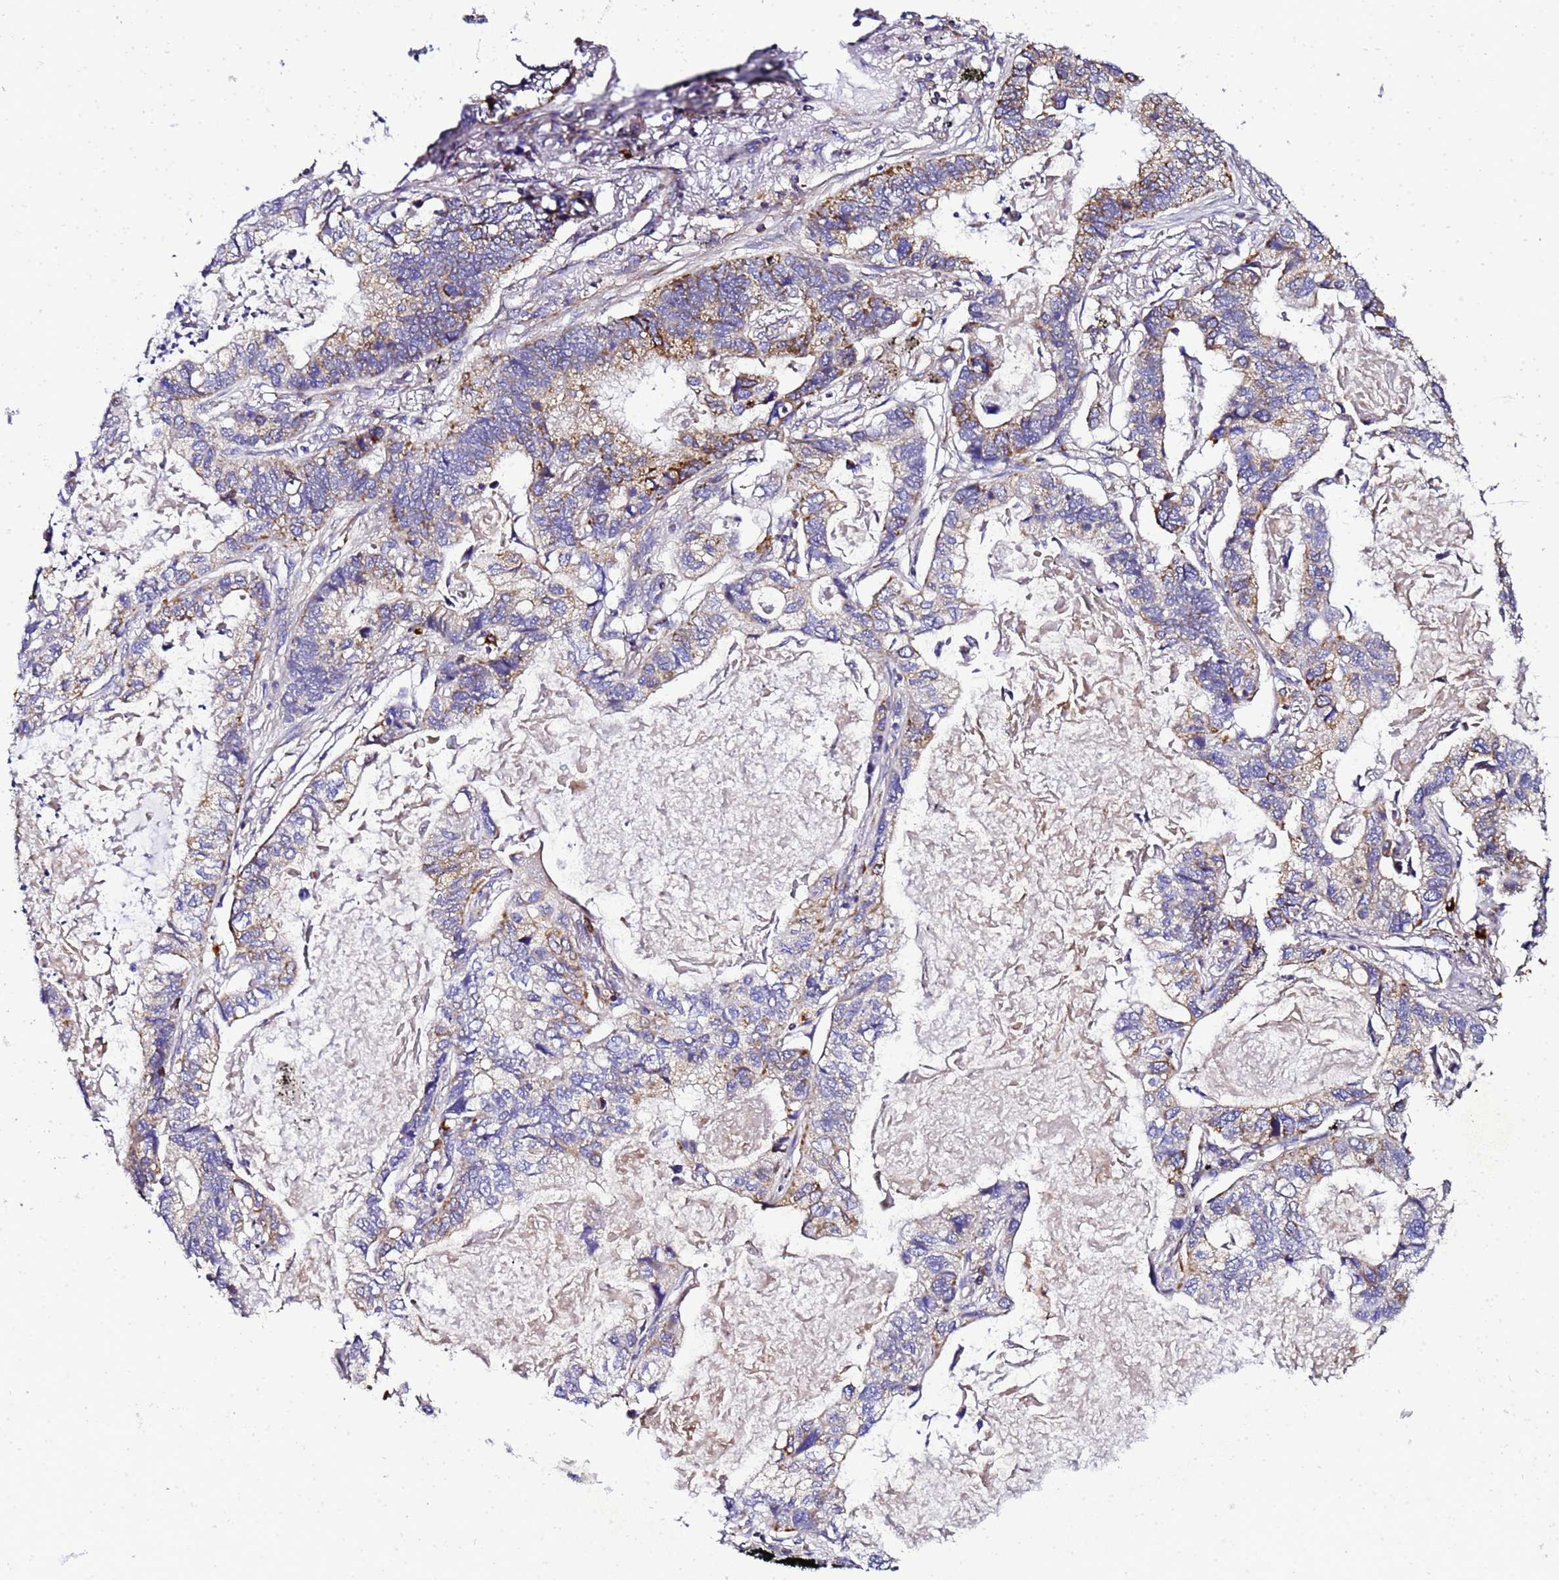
{"staining": {"intensity": "moderate", "quantity": "25%-75%", "location": "cytoplasmic/membranous"}, "tissue": "lung cancer", "cell_type": "Tumor cells", "image_type": "cancer", "snomed": [{"axis": "morphology", "description": "Adenocarcinoma, NOS"}, {"axis": "topography", "description": "Lung"}], "caption": "Immunohistochemical staining of human lung adenocarcinoma displays medium levels of moderate cytoplasmic/membranous staining in approximately 25%-75% of tumor cells. (DAB IHC with brightfield microscopy, high magnification).", "gene": "HIGD2A", "patient": {"sex": "male", "age": 67}}